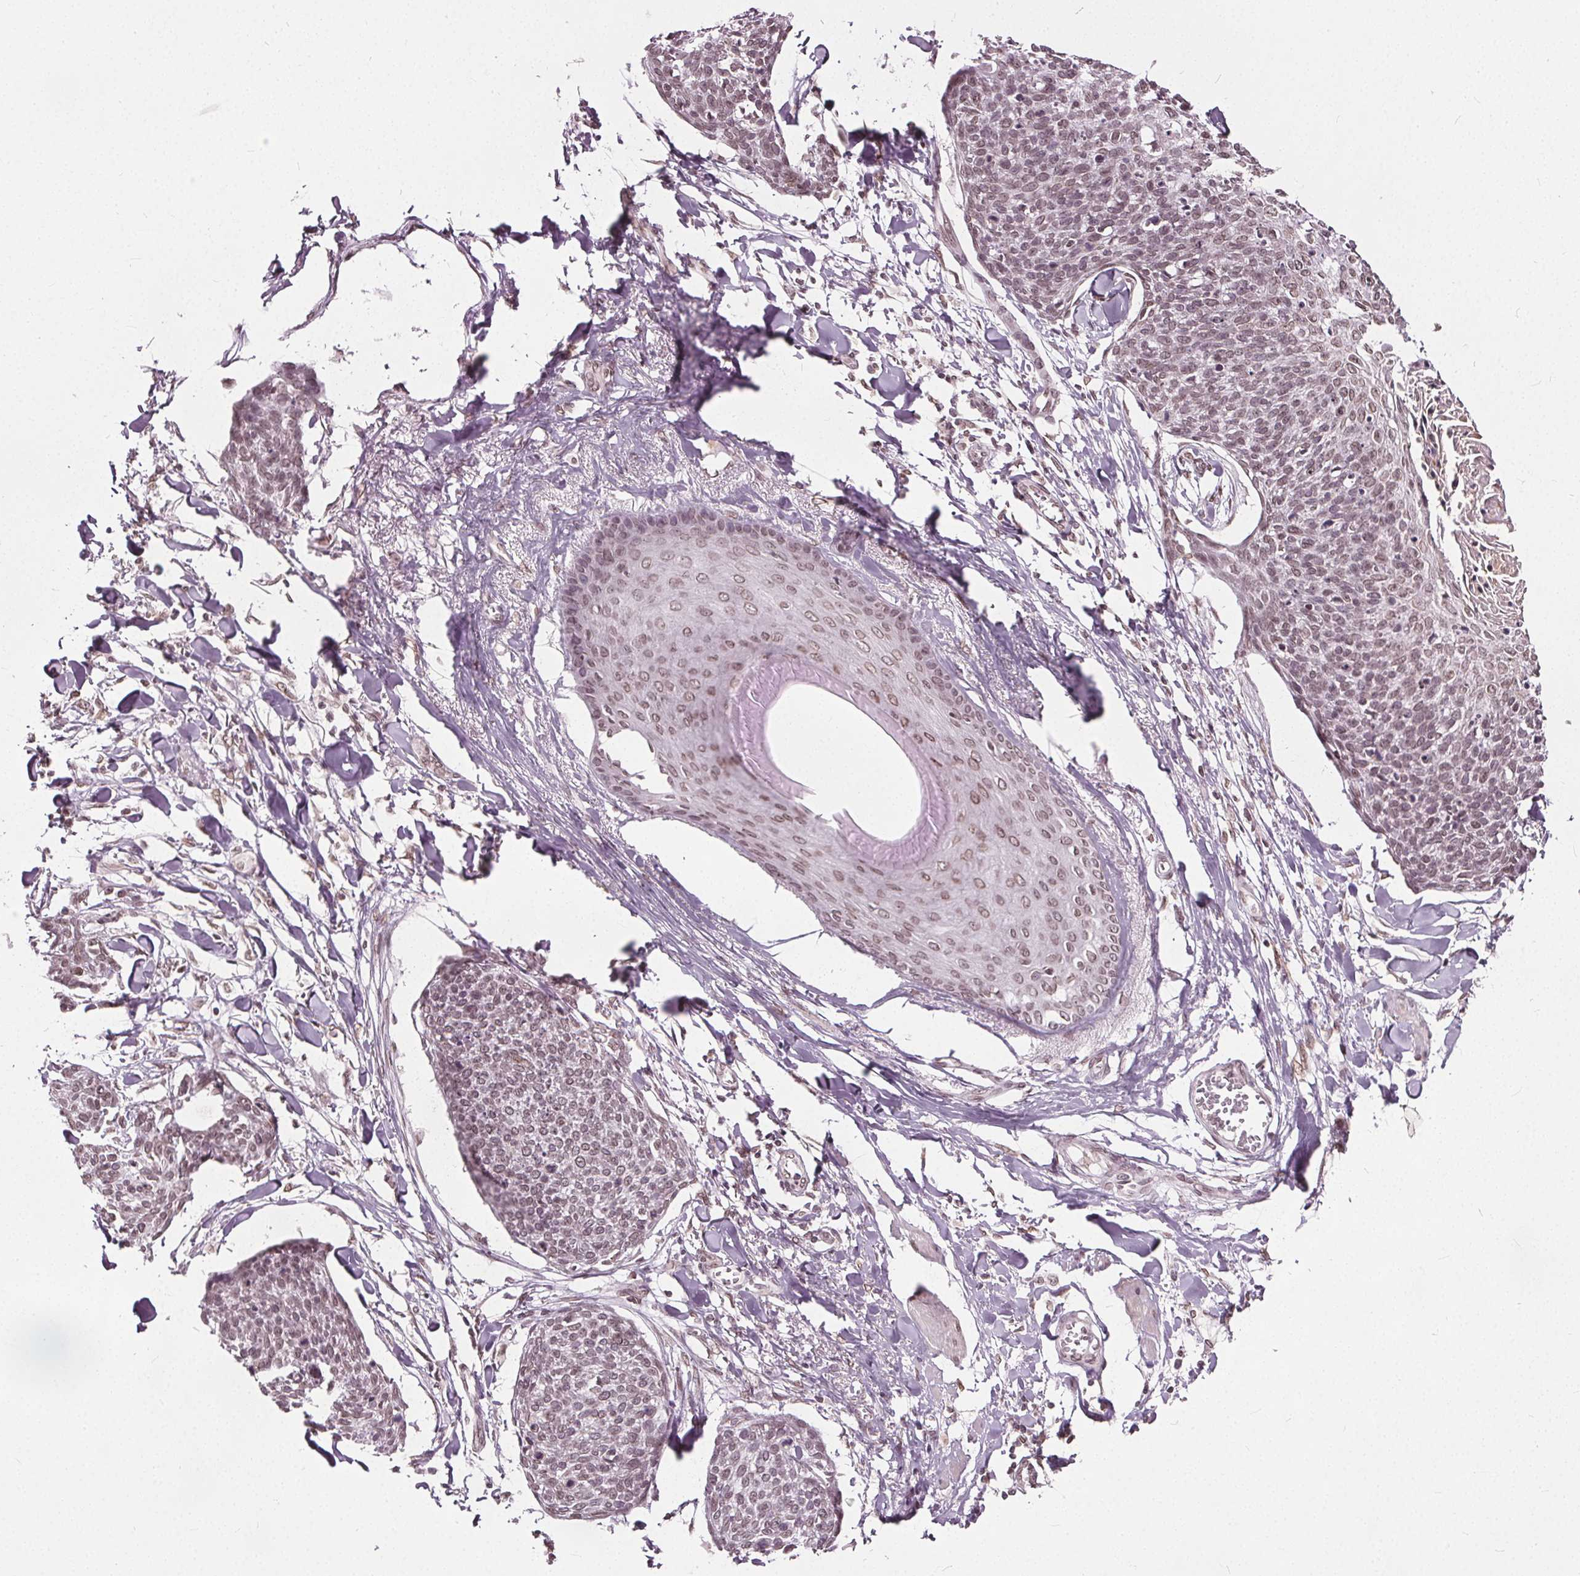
{"staining": {"intensity": "weak", "quantity": ">75%", "location": "cytoplasmic/membranous,nuclear"}, "tissue": "skin cancer", "cell_type": "Tumor cells", "image_type": "cancer", "snomed": [{"axis": "morphology", "description": "Squamous cell carcinoma, NOS"}, {"axis": "topography", "description": "Skin"}, {"axis": "topography", "description": "Vulva"}], "caption": "Immunohistochemistry of human squamous cell carcinoma (skin) exhibits low levels of weak cytoplasmic/membranous and nuclear expression in about >75% of tumor cells.", "gene": "TTC39C", "patient": {"sex": "female", "age": 75}}